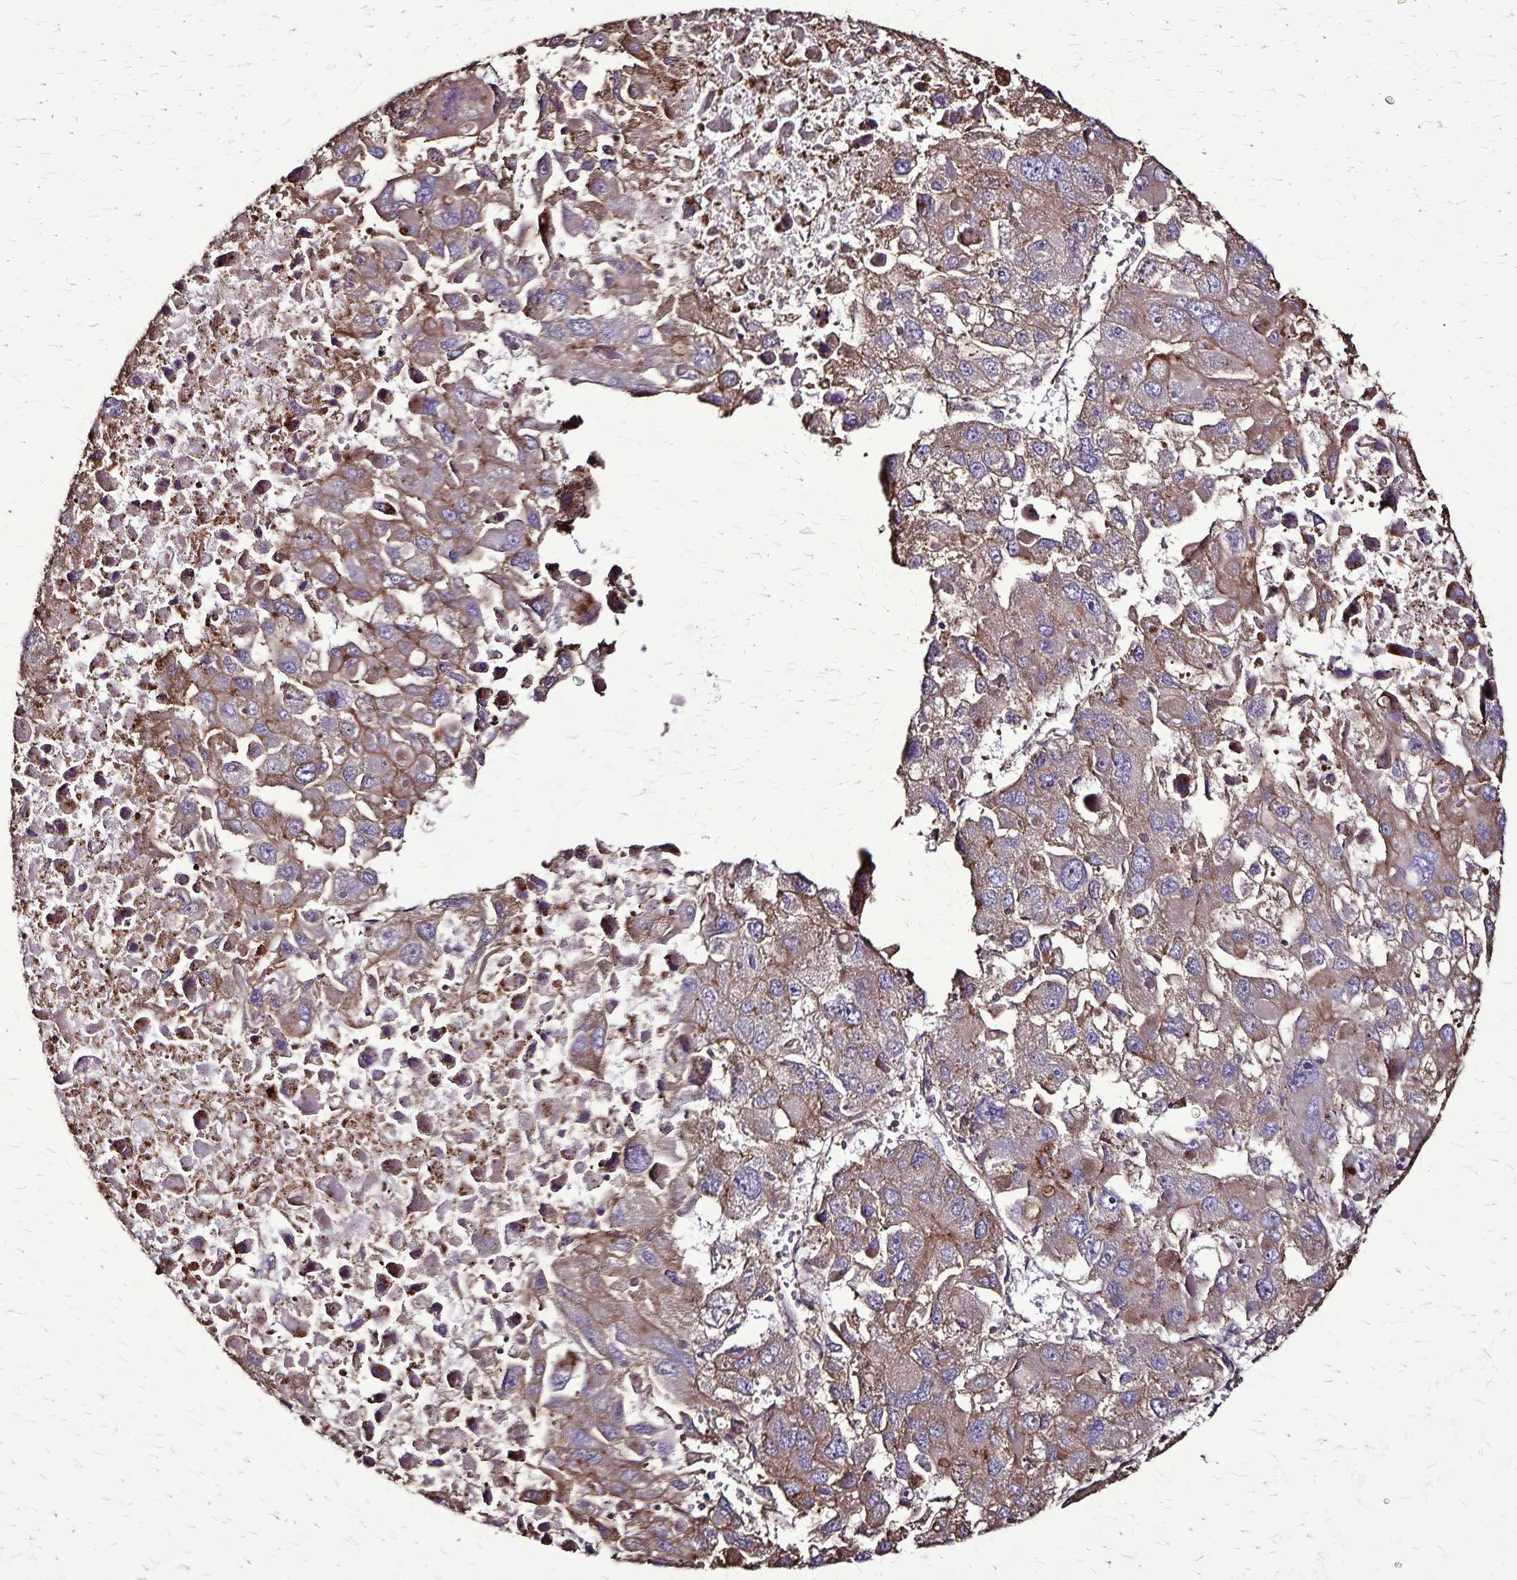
{"staining": {"intensity": "moderate", "quantity": "25%-75%", "location": "cytoplasmic/membranous"}, "tissue": "liver cancer", "cell_type": "Tumor cells", "image_type": "cancer", "snomed": [{"axis": "morphology", "description": "Carcinoma, Hepatocellular, NOS"}, {"axis": "topography", "description": "Liver"}], "caption": "IHC micrograph of human liver cancer (hepatocellular carcinoma) stained for a protein (brown), which exhibits medium levels of moderate cytoplasmic/membranous staining in about 25%-75% of tumor cells.", "gene": "CHMP1B", "patient": {"sex": "female", "age": 41}}